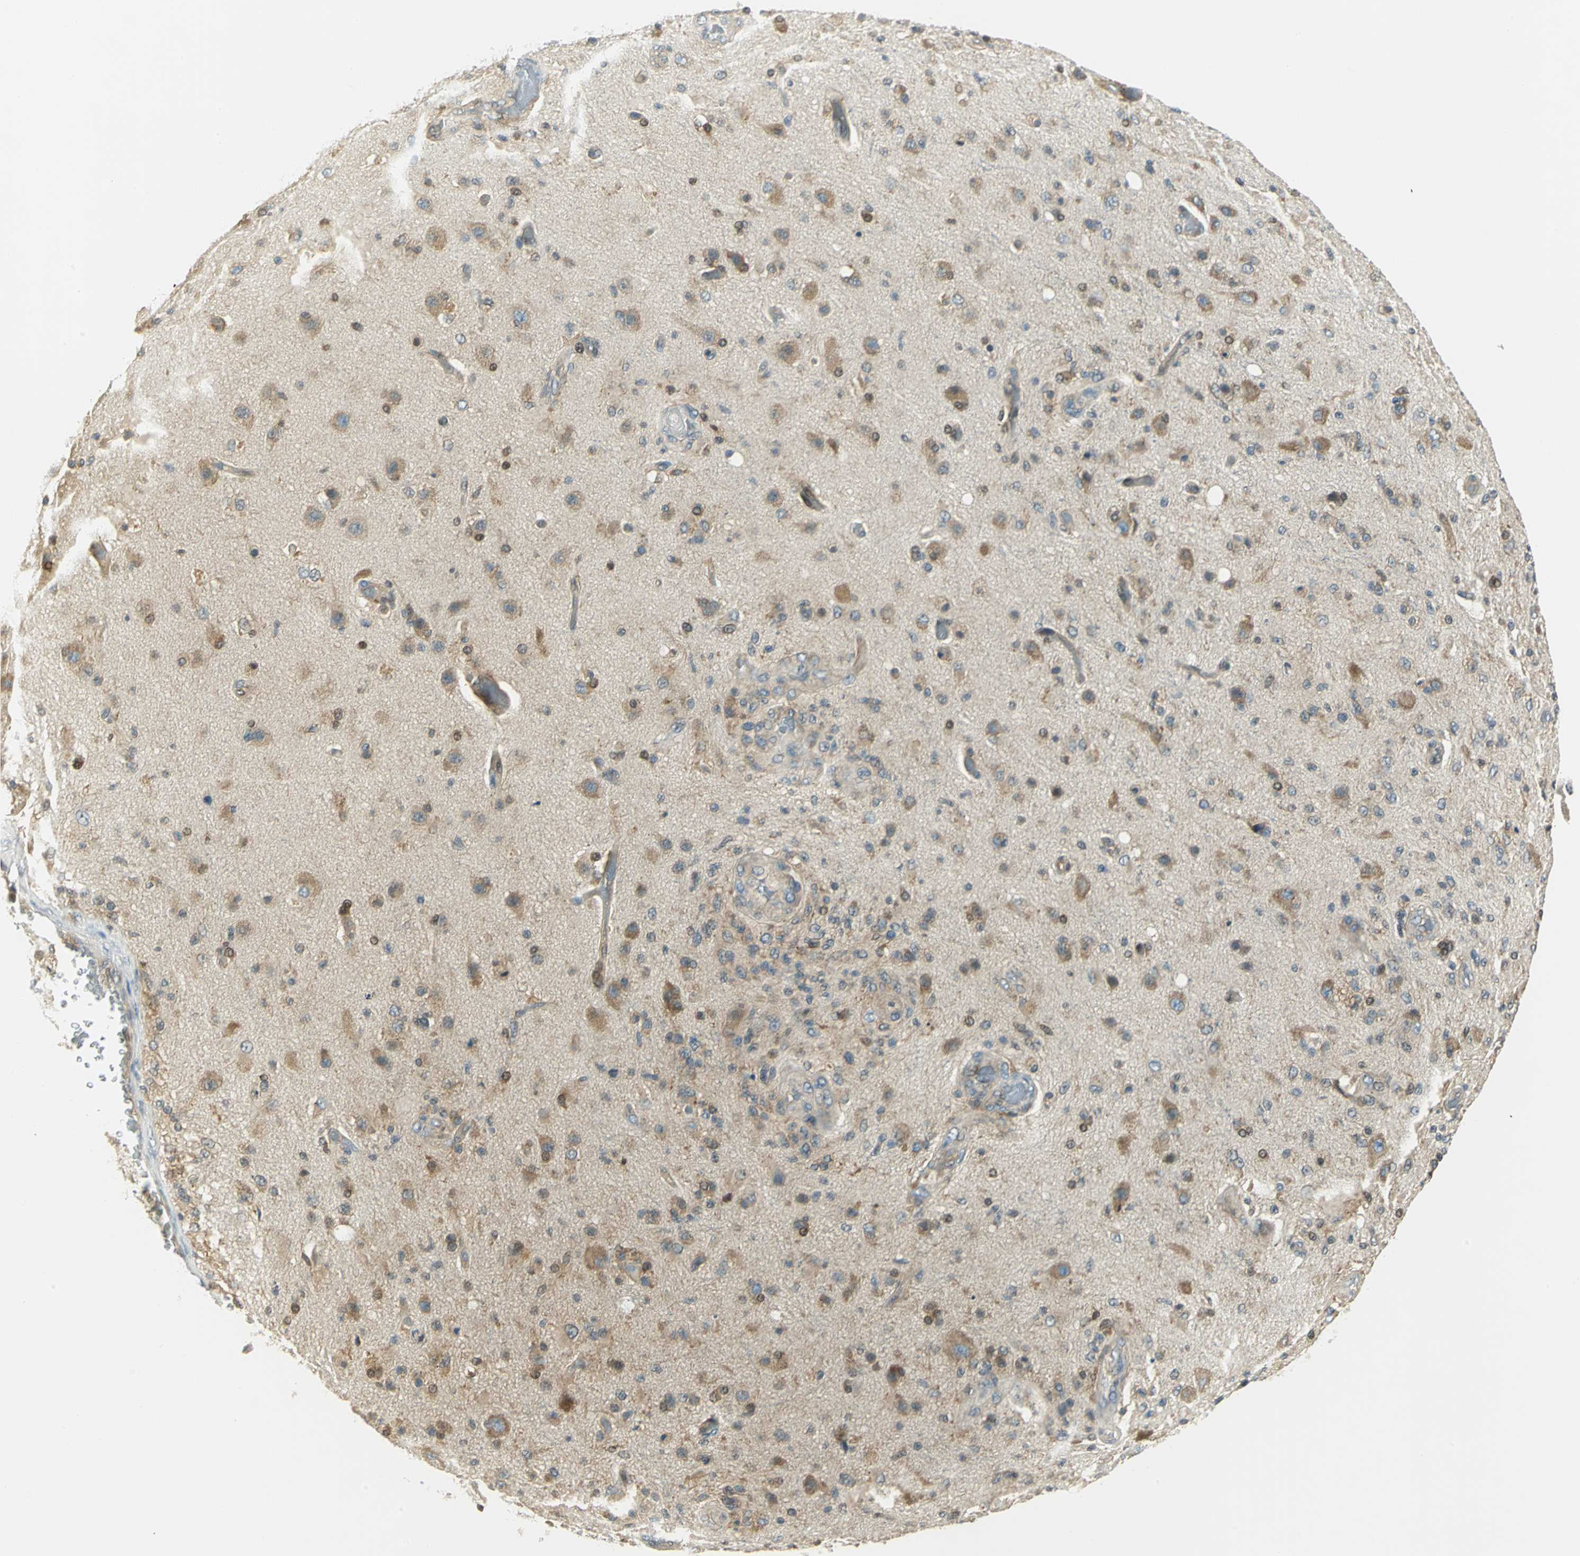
{"staining": {"intensity": "moderate", "quantity": ">75%", "location": "cytoplasmic/membranous"}, "tissue": "glioma", "cell_type": "Tumor cells", "image_type": "cancer", "snomed": [{"axis": "morphology", "description": "Normal tissue, NOS"}, {"axis": "morphology", "description": "Glioma, malignant, High grade"}, {"axis": "topography", "description": "Cerebral cortex"}], "caption": "A medium amount of moderate cytoplasmic/membranous expression is appreciated in approximately >75% of tumor cells in malignant high-grade glioma tissue. (Brightfield microscopy of DAB IHC at high magnification).", "gene": "FYN", "patient": {"sex": "male", "age": 77}}